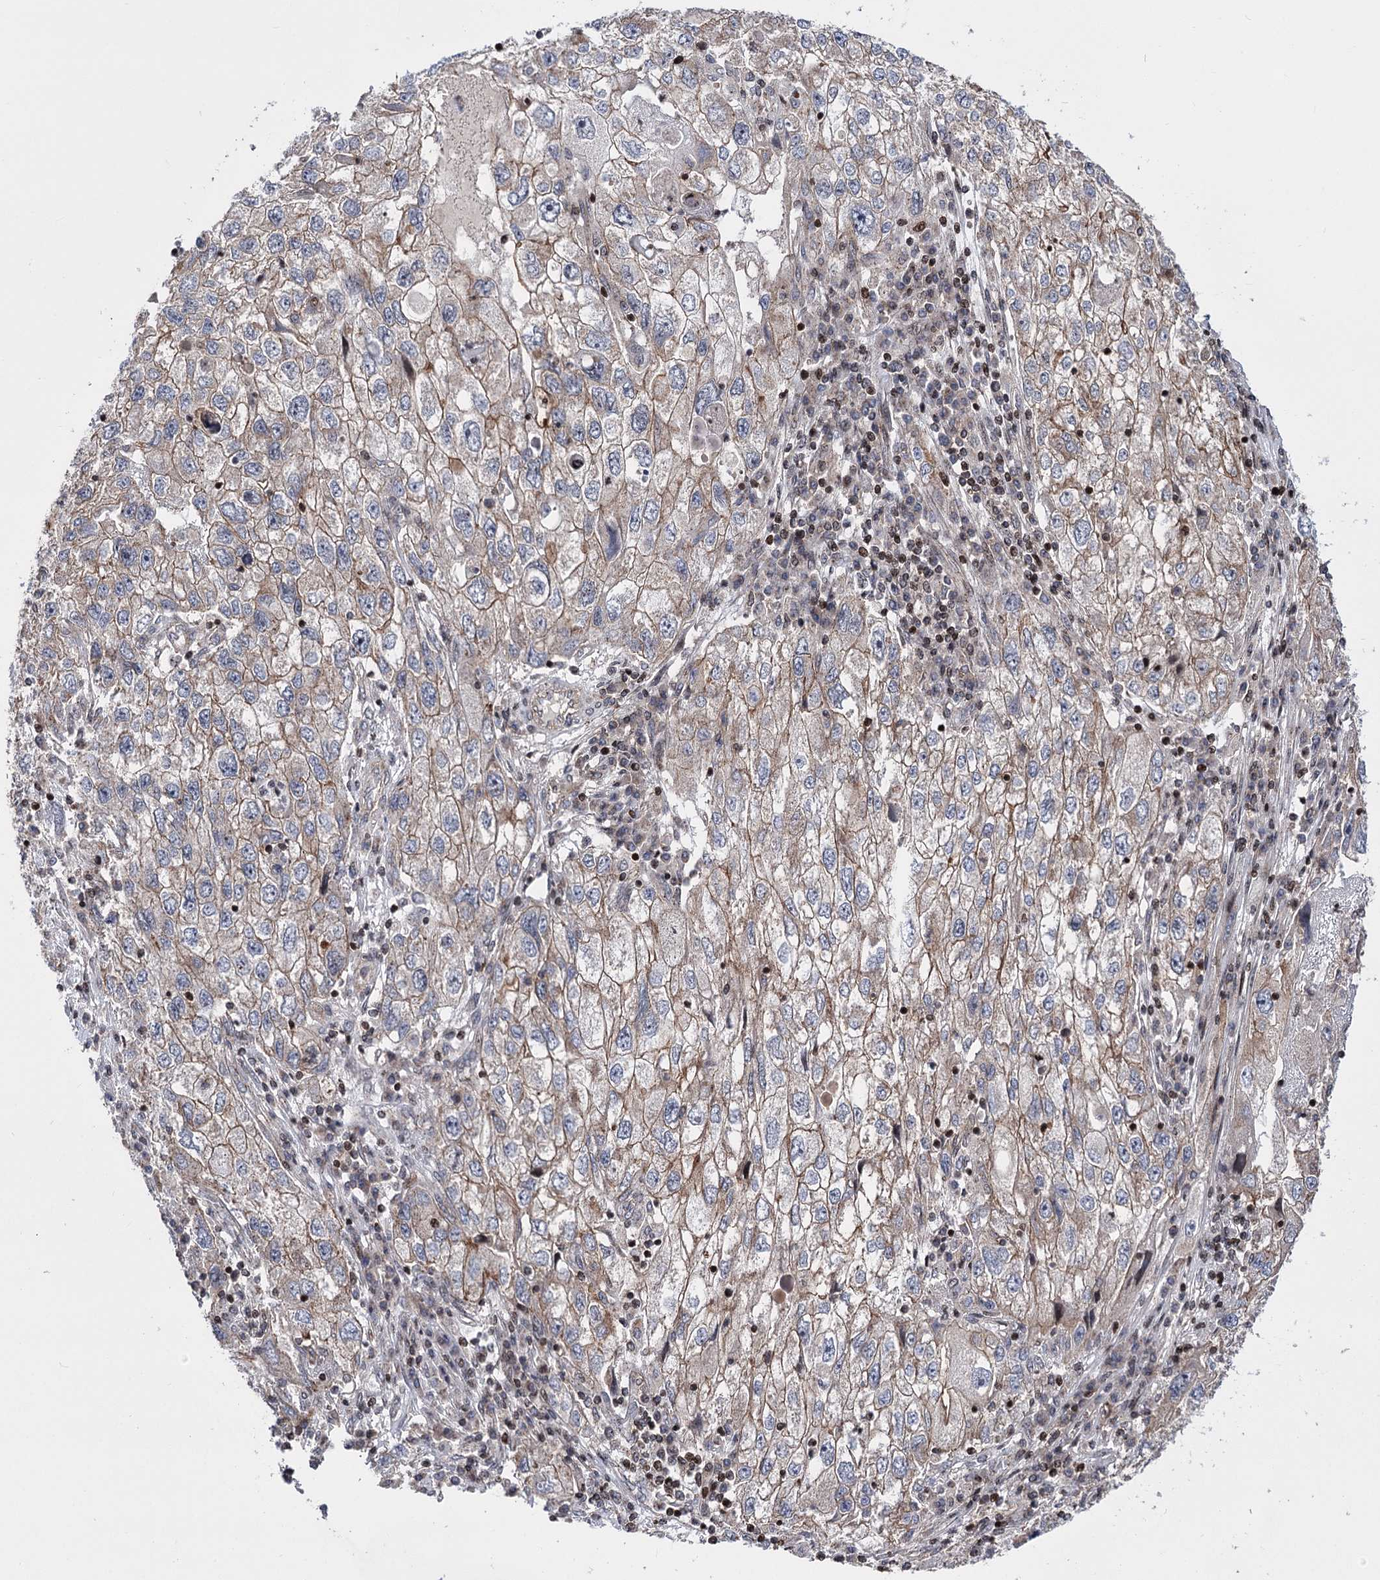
{"staining": {"intensity": "weak", "quantity": "25%-75%", "location": "cytoplasmic/membranous"}, "tissue": "endometrial cancer", "cell_type": "Tumor cells", "image_type": "cancer", "snomed": [{"axis": "morphology", "description": "Adenocarcinoma, NOS"}, {"axis": "topography", "description": "Endometrium"}], "caption": "Endometrial adenocarcinoma stained for a protein (brown) shows weak cytoplasmic/membranous positive staining in about 25%-75% of tumor cells.", "gene": "ZFYVE27", "patient": {"sex": "female", "age": 49}}